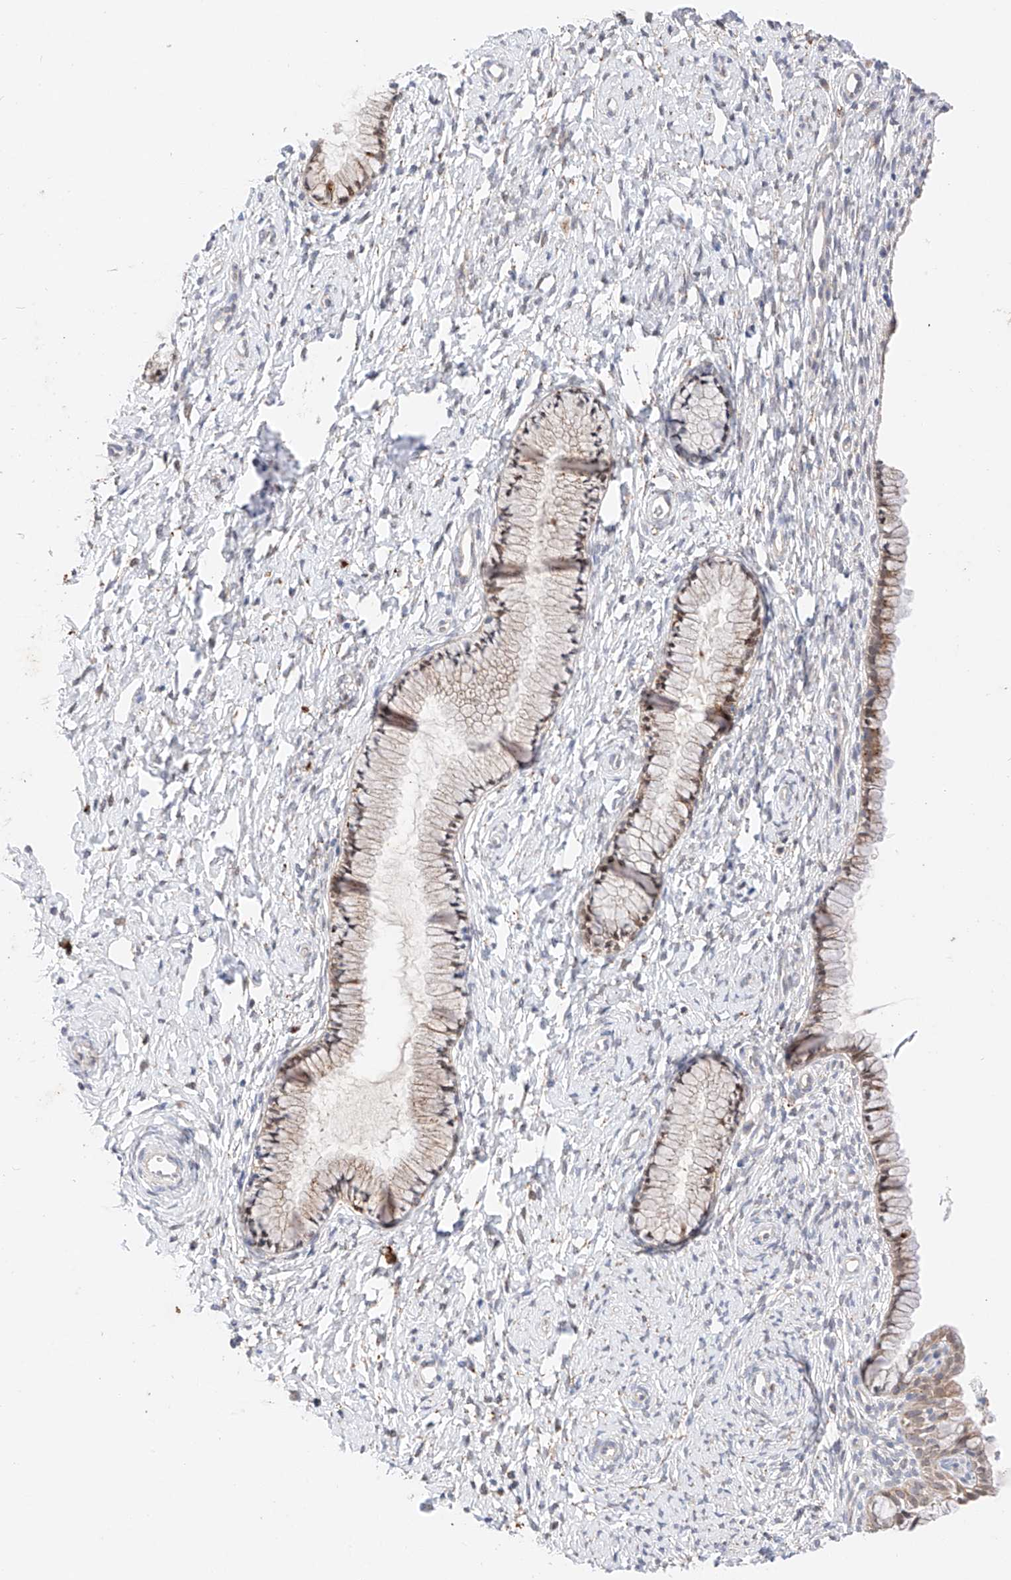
{"staining": {"intensity": "weak", "quantity": "25%-75%", "location": "cytoplasmic/membranous"}, "tissue": "cervix", "cell_type": "Glandular cells", "image_type": "normal", "snomed": [{"axis": "morphology", "description": "Normal tissue, NOS"}, {"axis": "topography", "description": "Cervix"}], "caption": "This histopathology image reveals IHC staining of normal human cervix, with low weak cytoplasmic/membranous expression in approximately 25%-75% of glandular cells.", "gene": "GCNT1", "patient": {"sex": "female", "age": 33}}